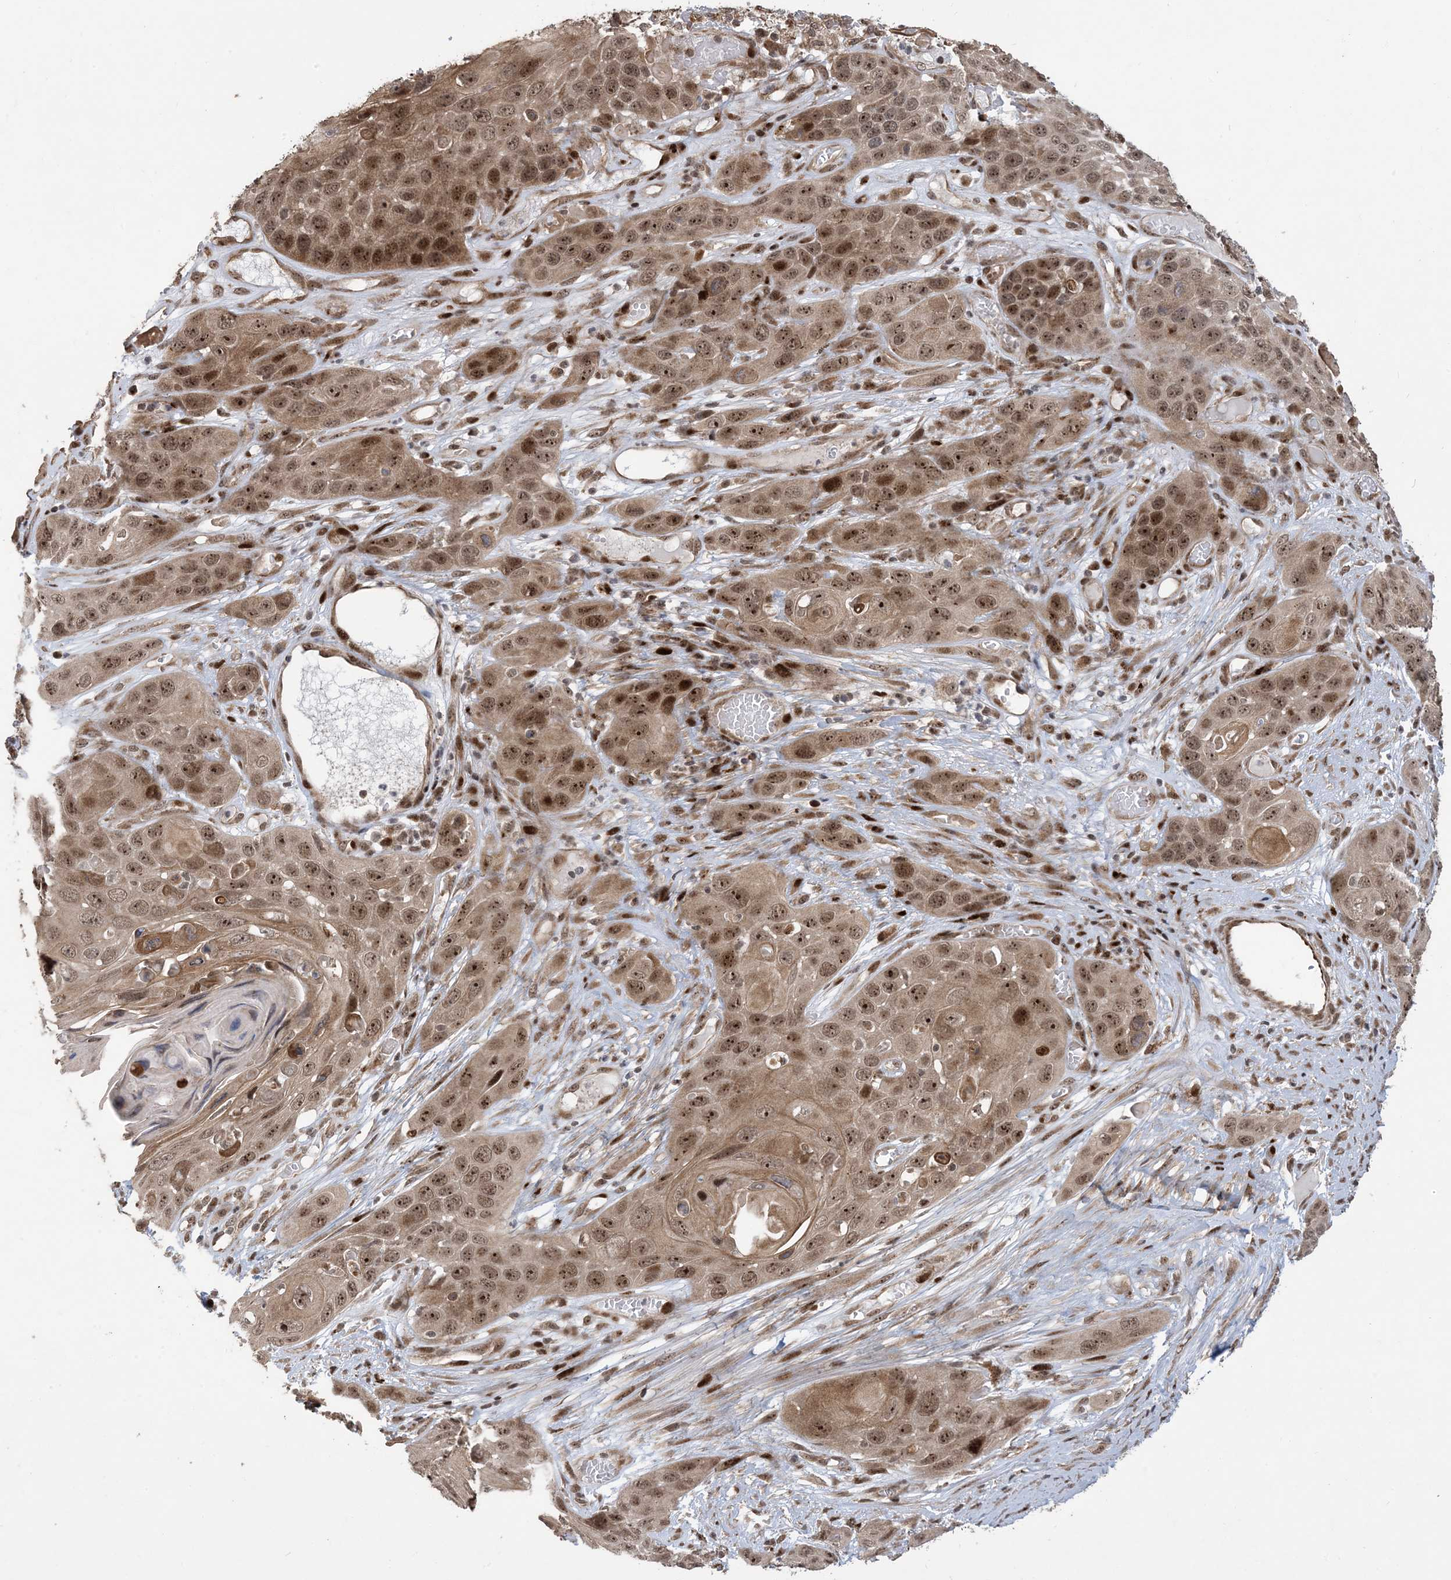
{"staining": {"intensity": "strong", "quantity": ">75%", "location": "cytoplasmic/membranous,nuclear"}, "tissue": "skin cancer", "cell_type": "Tumor cells", "image_type": "cancer", "snomed": [{"axis": "morphology", "description": "Squamous cell carcinoma, NOS"}, {"axis": "topography", "description": "Skin"}], "caption": "Human squamous cell carcinoma (skin) stained with a brown dye demonstrates strong cytoplasmic/membranous and nuclear positive positivity in approximately >75% of tumor cells.", "gene": "FAM9B", "patient": {"sex": "male", "age": 55}}